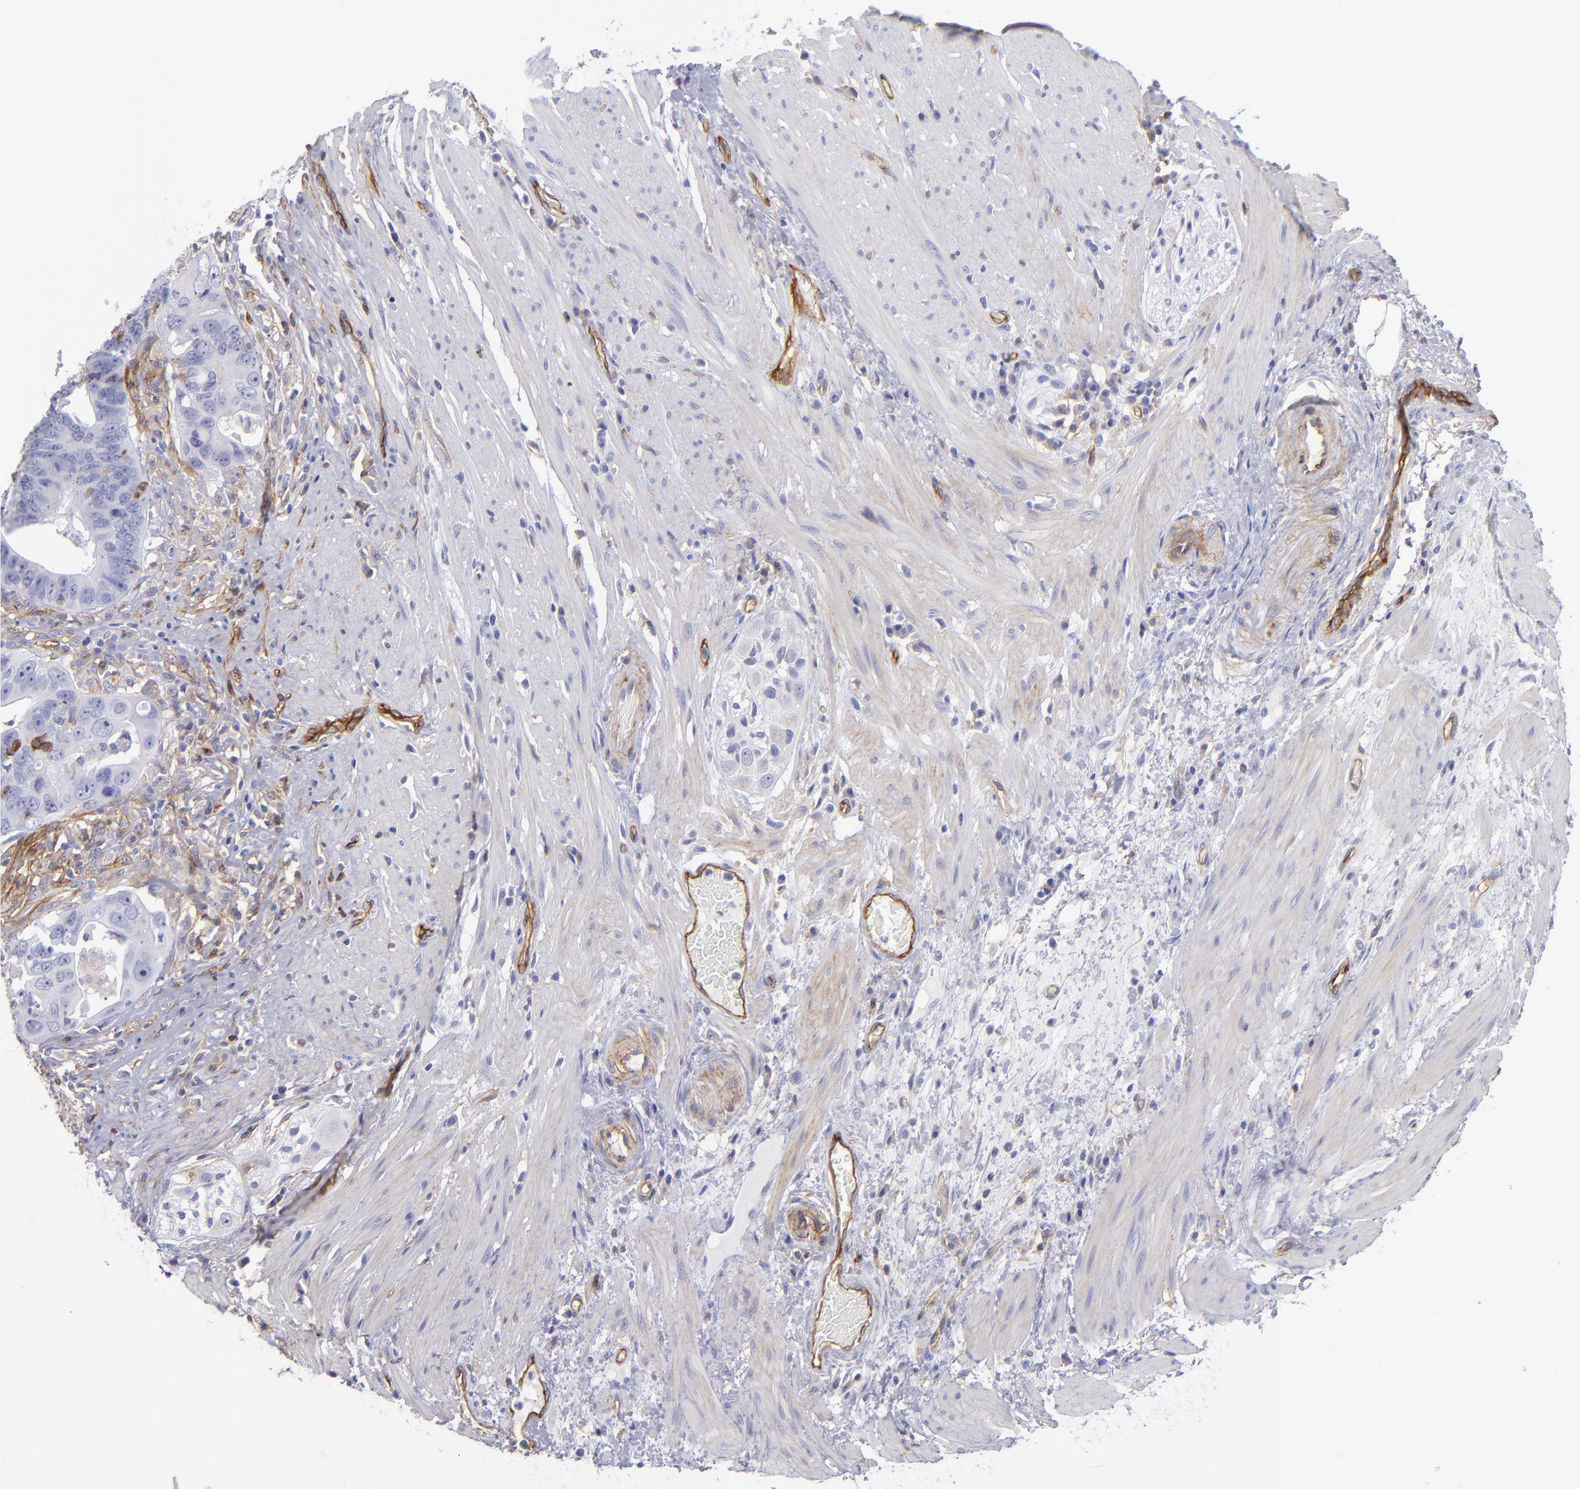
{"staining": {"intensity": "negative", "quantity": "none", "location": "none"}, "tissue": "colorectal cancer", "cell_type": "Tumor cells", "image_type": "cancer", "snomed": [{"axis": "morphology", "description": "Adenocarcinoma, NOS"}, {"axis": "topography", "description": "Rectum"}], "caption": "Immunohistochemistry histopathology image of neoplastic tissue: colorectal cancer (adenocarcinoma) stained with DAB demonstrates no significant protein expression in tumor cells.", "gene": "ENTPD1", "patient": {"sex": "male", "age": 53}}